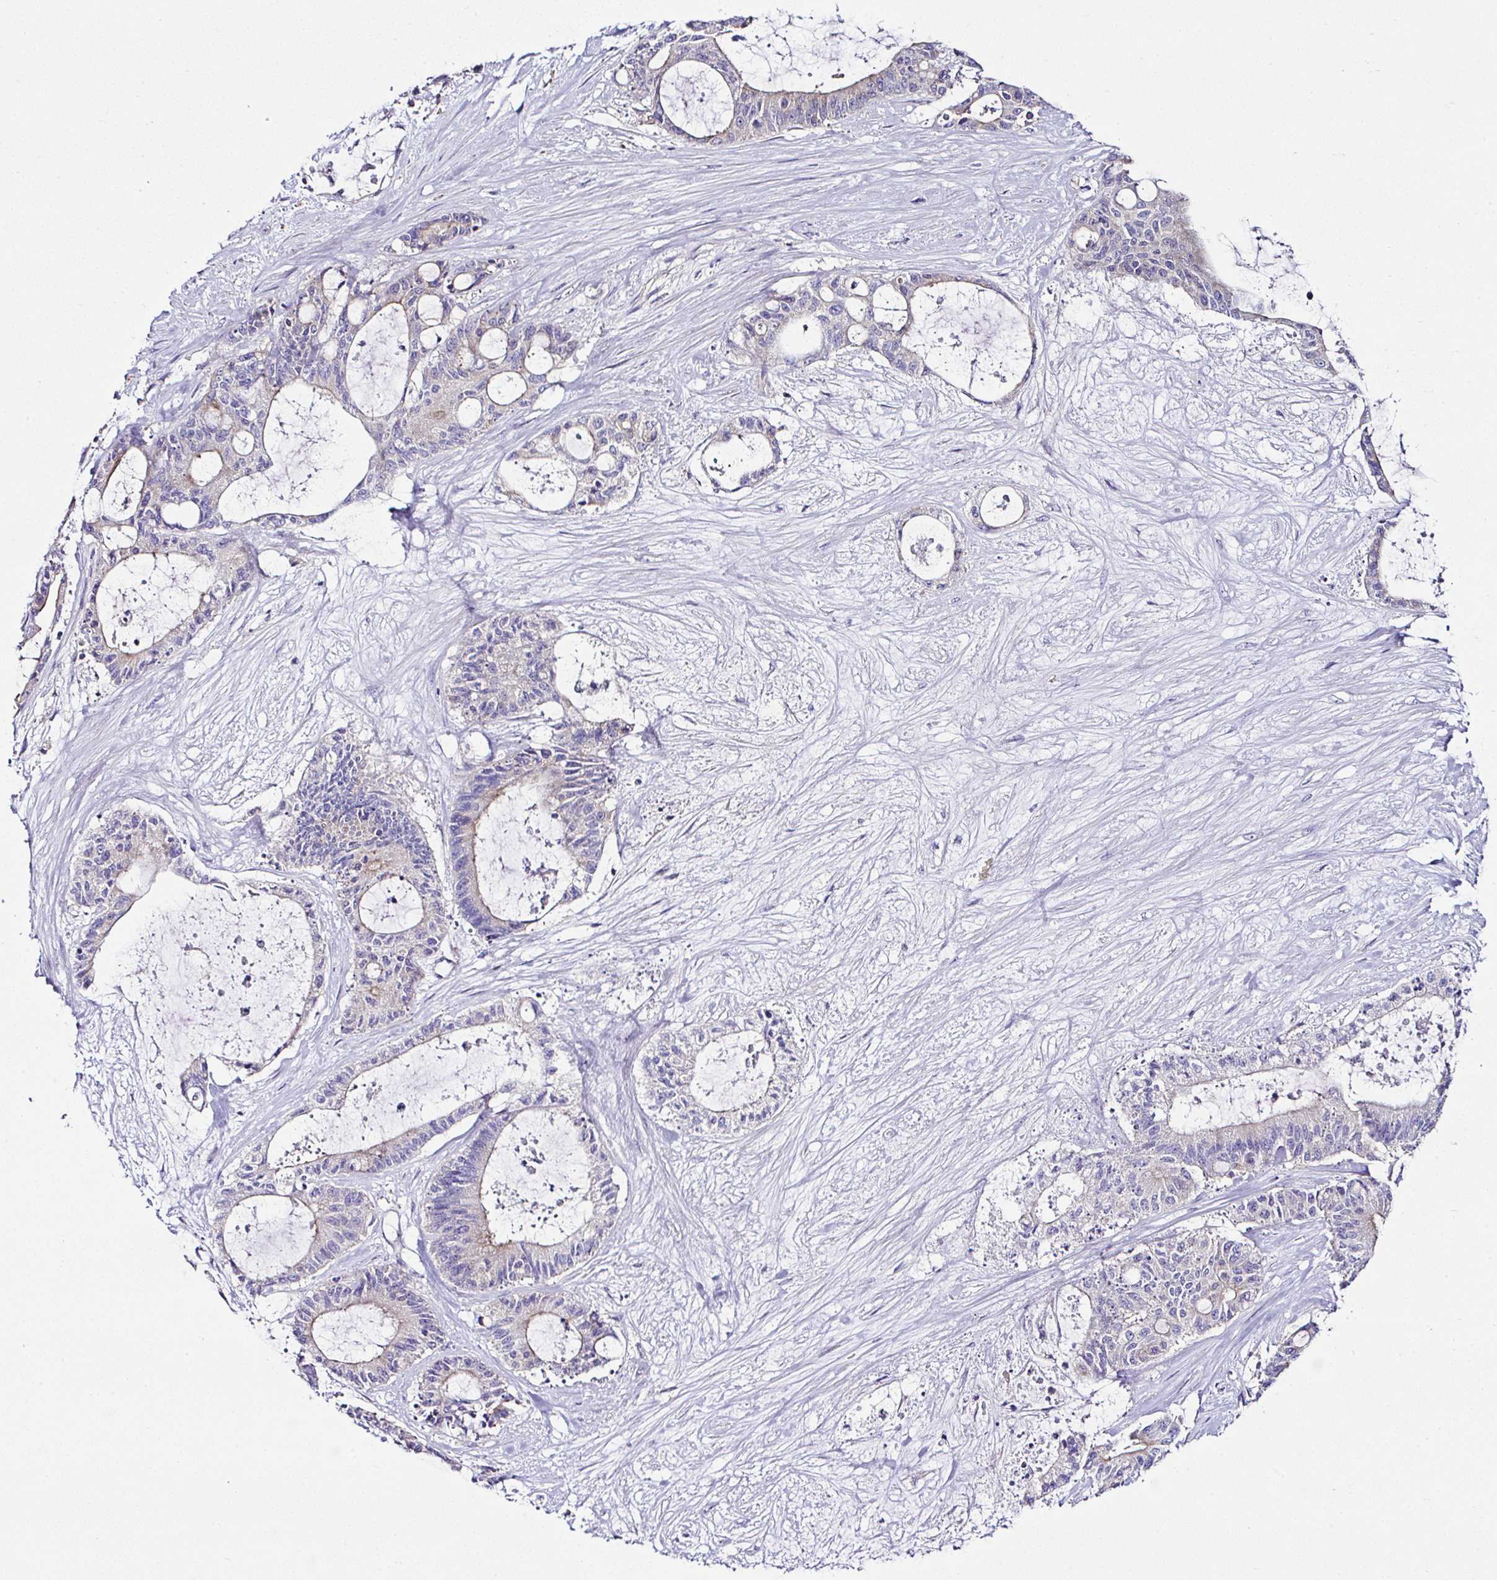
{"staining": {"intensity": "weak", "quantity": "25%-75%", "location": "cytoplasmic/membranous"}, "tissue": "liver cancer", "cell_type": "Tumor cells", "image_type": "cancer", "snomed": [{"axis": "morphology", "description": "Normal tissue, NOS"}, {"axis": "morphology", "description": "Cholangiocarcinoma"}, {"axis": "topography", "description": "Liver"}, {"axis": "topography", "description": "Peripheral nerve tissue"}], "caption": "Tumor cells exhibit low levels of weak cytoplasmic/membranous staining in approximately 25%-75% of cells in cholangiocarcinoma (liver). (DAB IHC, brown staining for protein, blue staining for nuclei).", "gene": "OR4P4", "patient": {"sex": "female", "age": 73}}